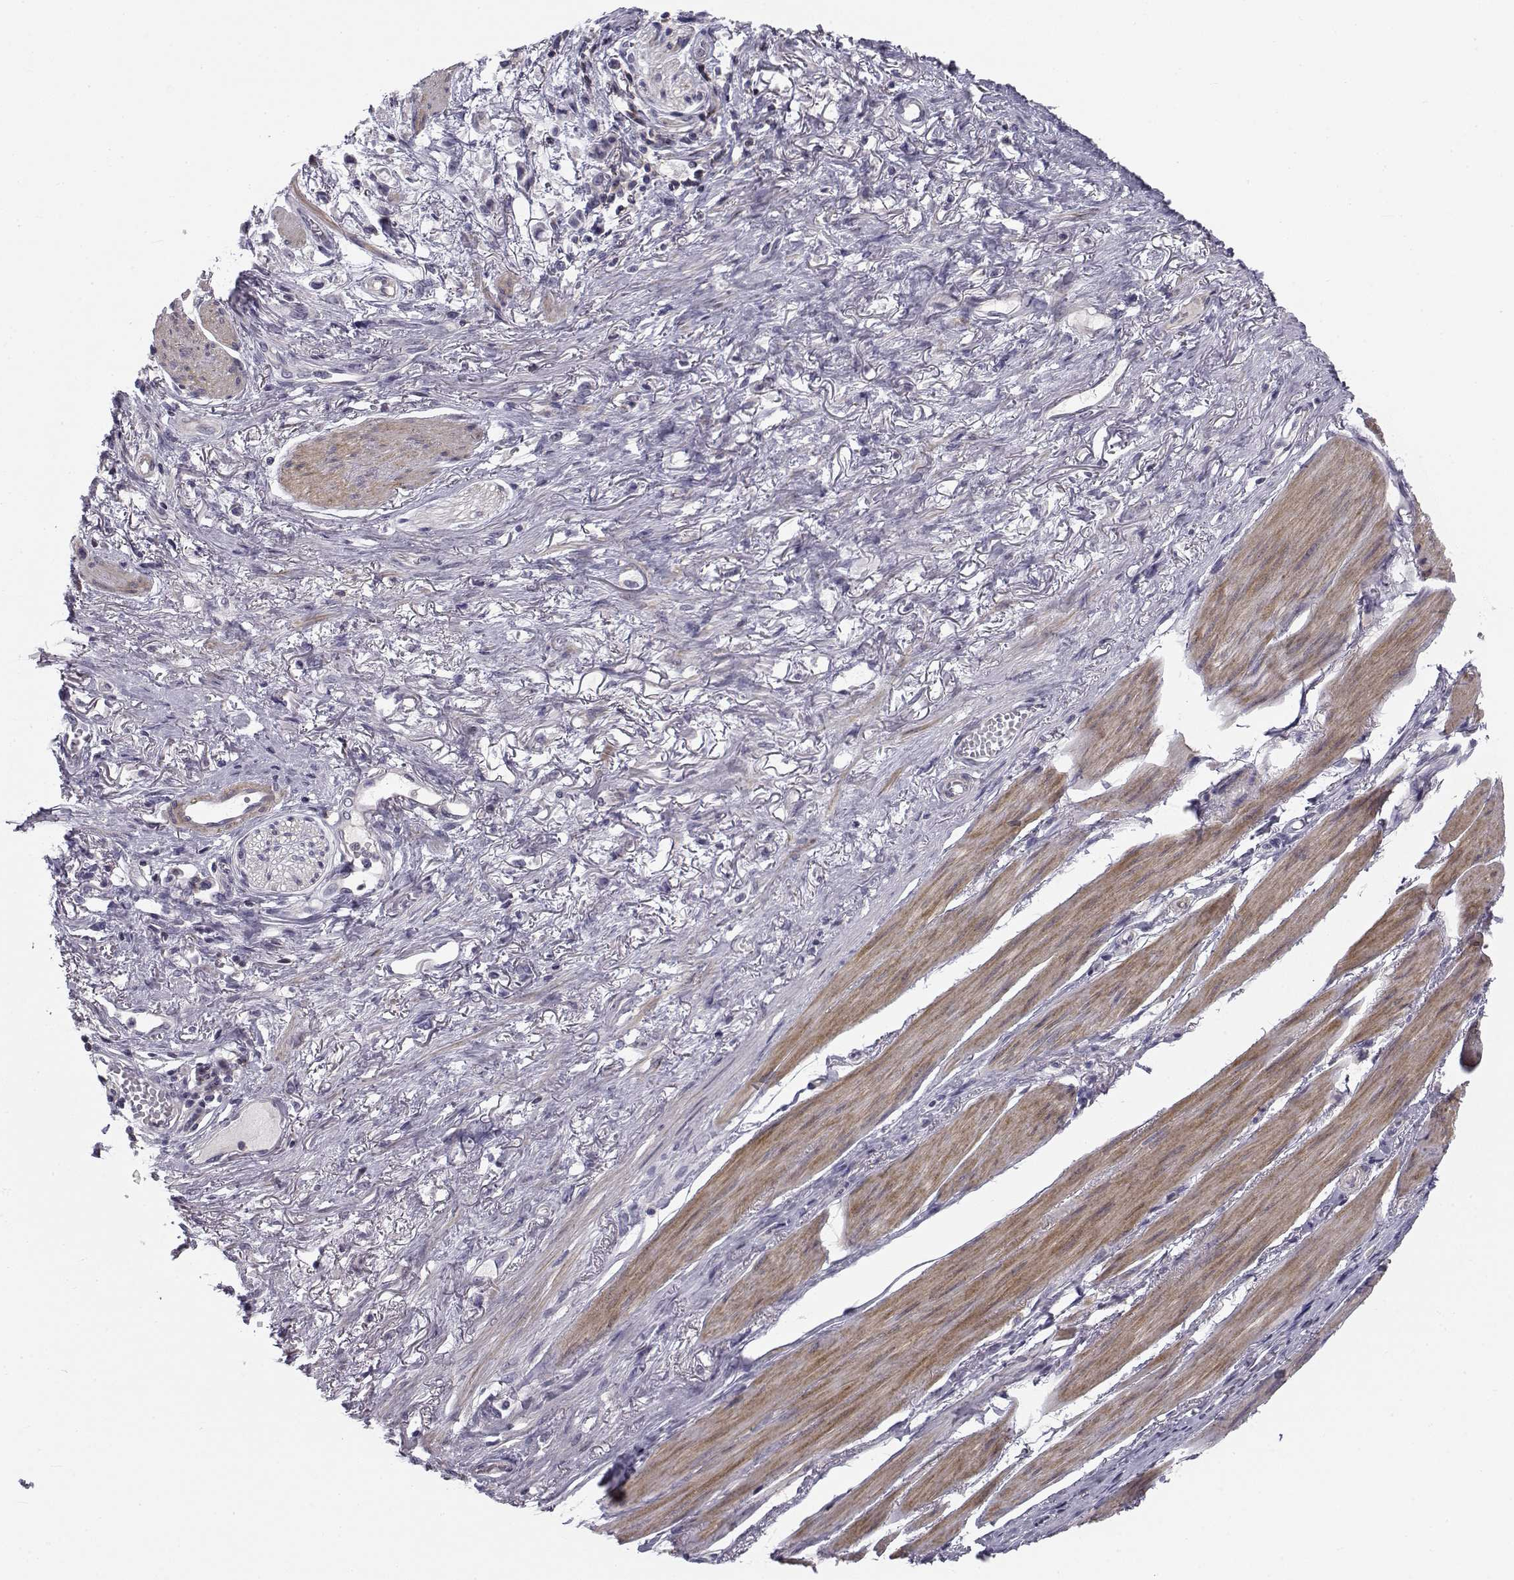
{"staining": {"intensity": "negative", "quantity": "none", "location": "none"}, "tissue": "stomach cancer", "cell_type": "Tumor cells", "image_type": "cancer", "snomed": [{"axis": "morphology", "description": "Adenocarcinoma, NOS"}, {"axis": "topography", "description": "Stomach"}], "caption": "Protein analysis of adenocarcinoma (stomach) shows no significant staining in tumor cells.", "gene": "LRRC27", "patient": {"sex": "female", "age": 81}}